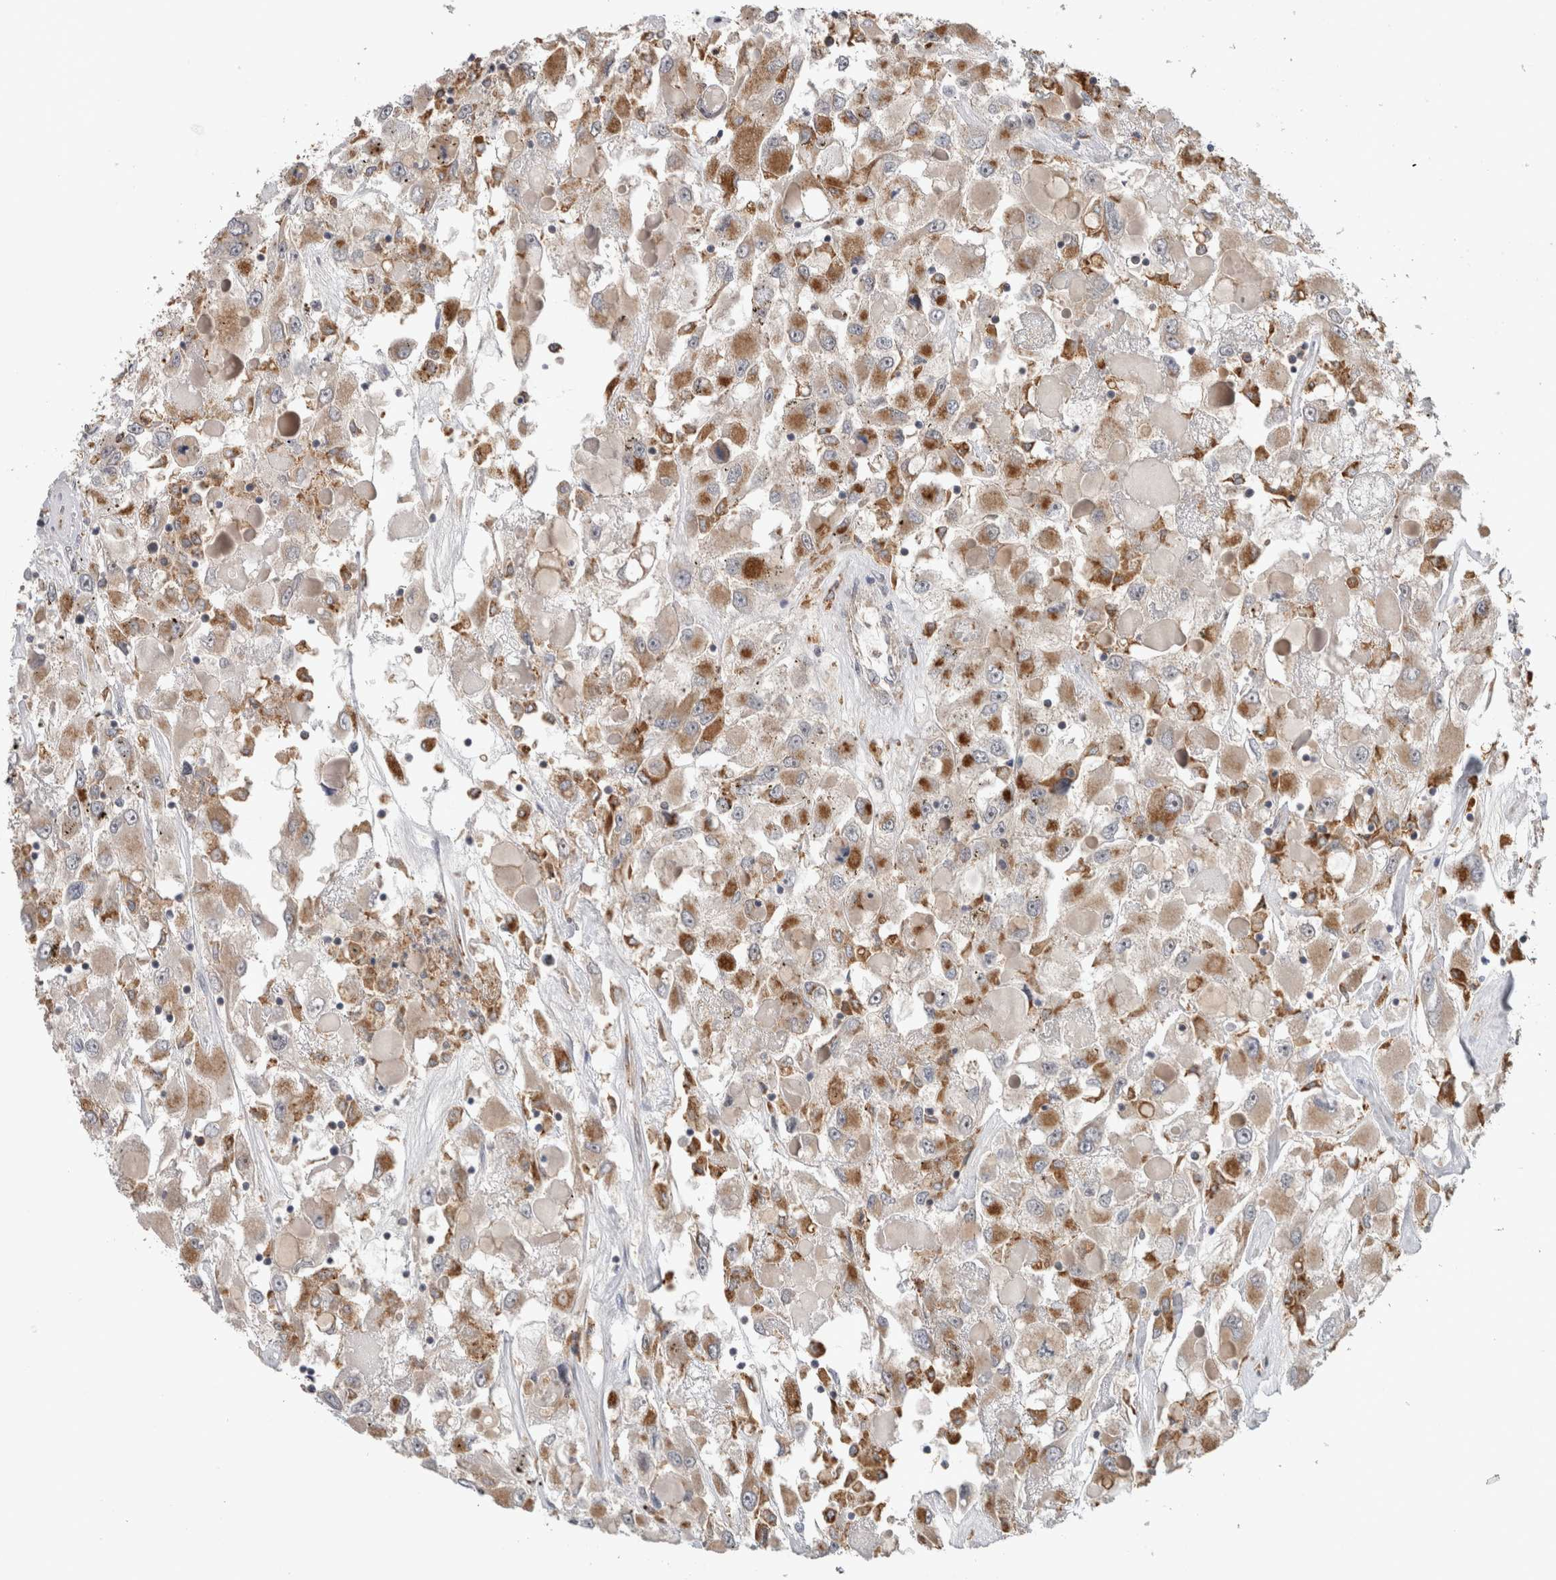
{"staining": {"intensity": "moderate", "quantity": ">75%", "location": "cytoplasmic/membranous"}, "tissue": "renal cancer", "cell_type": "Tumor cells", "image_type": "cancer", "snomed": [{"axis": "morphology", "description": "Adenocarcinoma, NOS"}, {"axis": "topography", "description": "Kidney"}], "caption": "Moderate cytoplasmic/membranous staining is identified in about >75% of tumor cells in renal cancer.", "gene": "ADGRL3", "patient": {"sex": "female", "age": 52}}